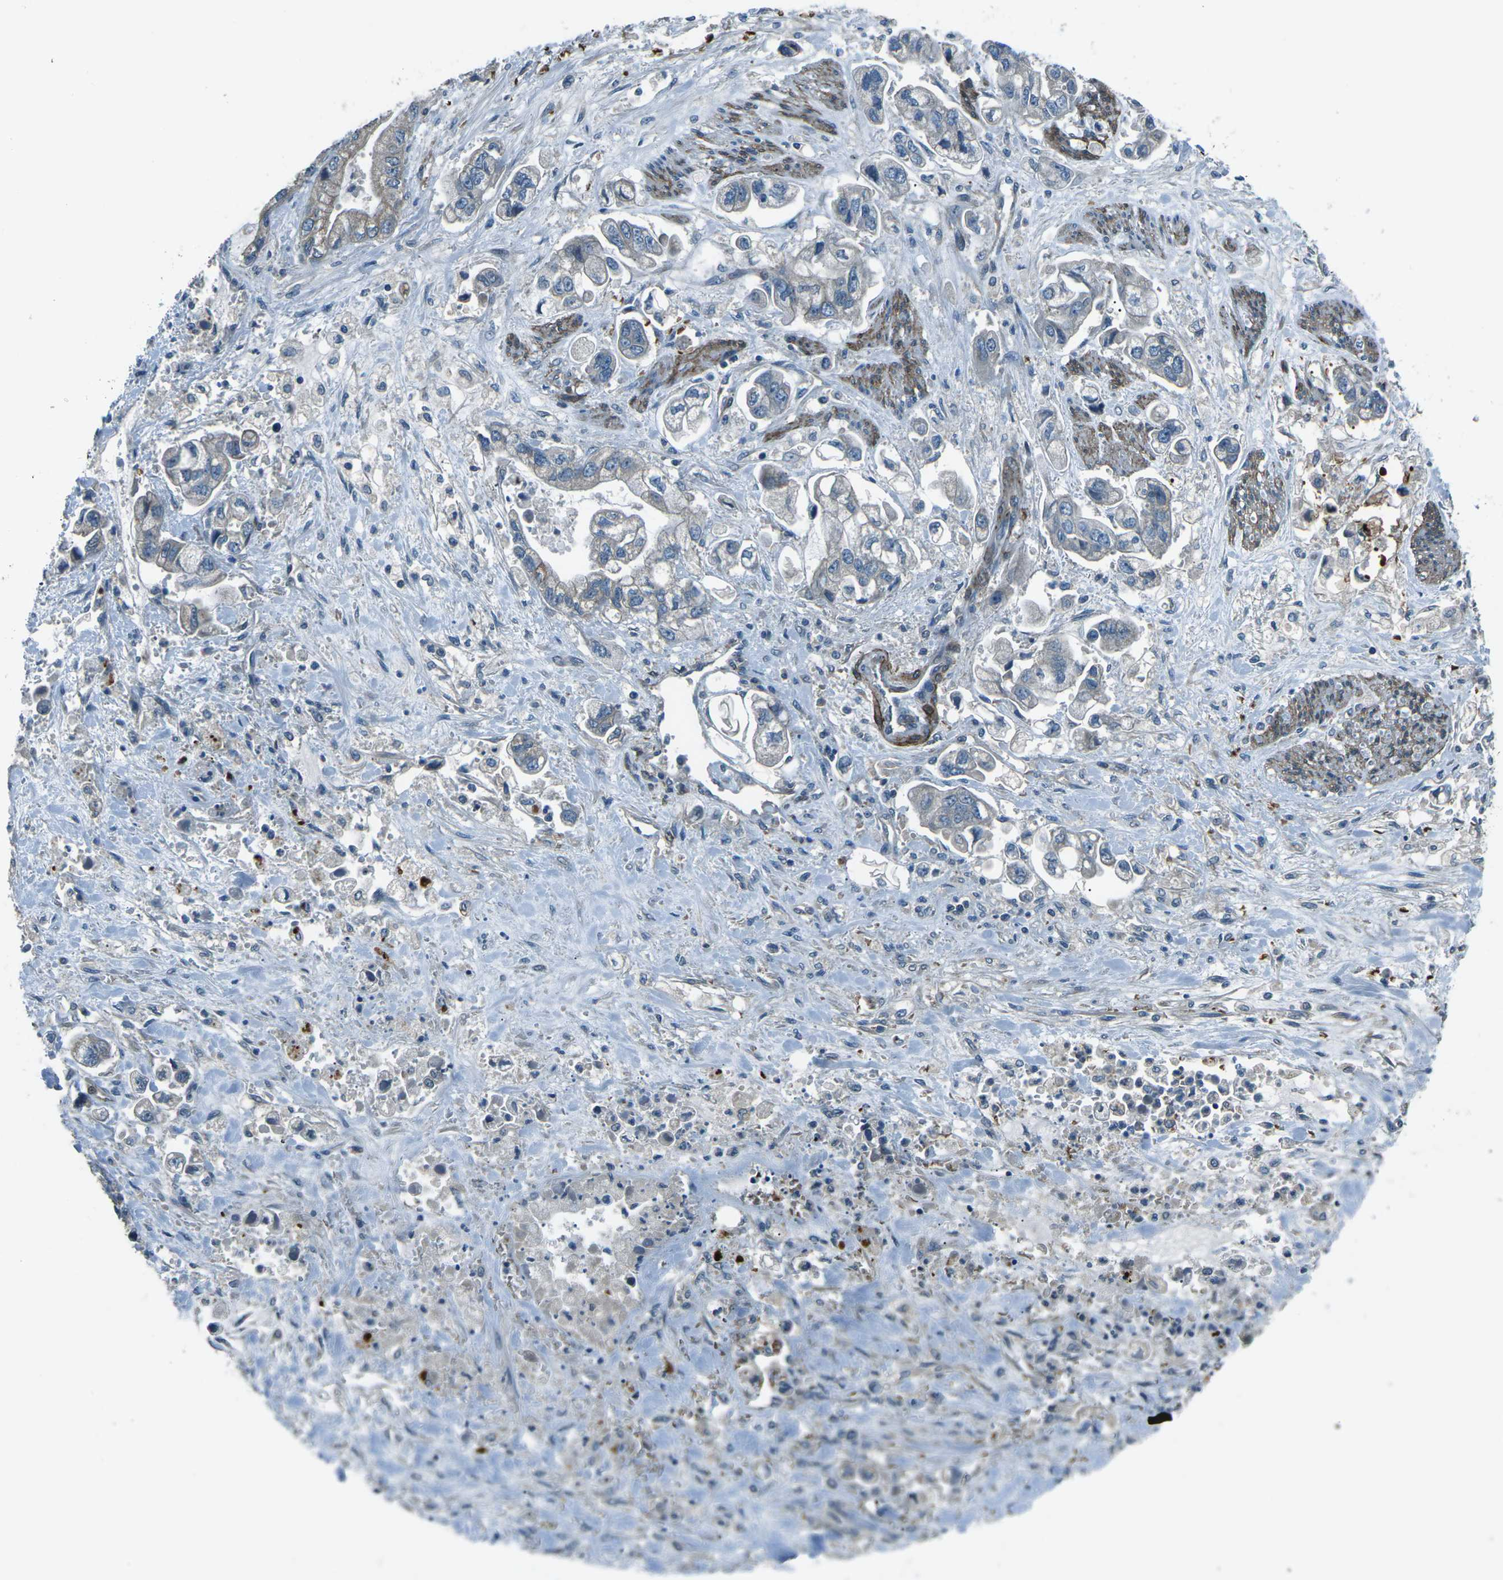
{"staining": {"intensity": "weak", "quantity": "<25%", "location": "cytoplasmic/membranous"}, "tissue": "stomach cancer", "cell_type": "Tumor cells", "image_type": "cancer", "snomed": [{"axis": "morphology", "description": "Normal tissue, NOS"}, {"axis": "morphology", "description": "Adenocarcinoma, NOS"}, {"axis": "topography", "description": "Stomach"}], "caption": "Immunohistochemical staining of human adenocarcinoma (stomach) demonstrates no significant staining in tumor cells. The staining was performed using DAB (3,3'-diaminobenzidine) to visualize the protein expression in brown, while the nuclei were stained in blue with hematoxylin (Magnification: 20x).", "gene": "AFAP1", "patient": {"sex": "male", "age": 62}}